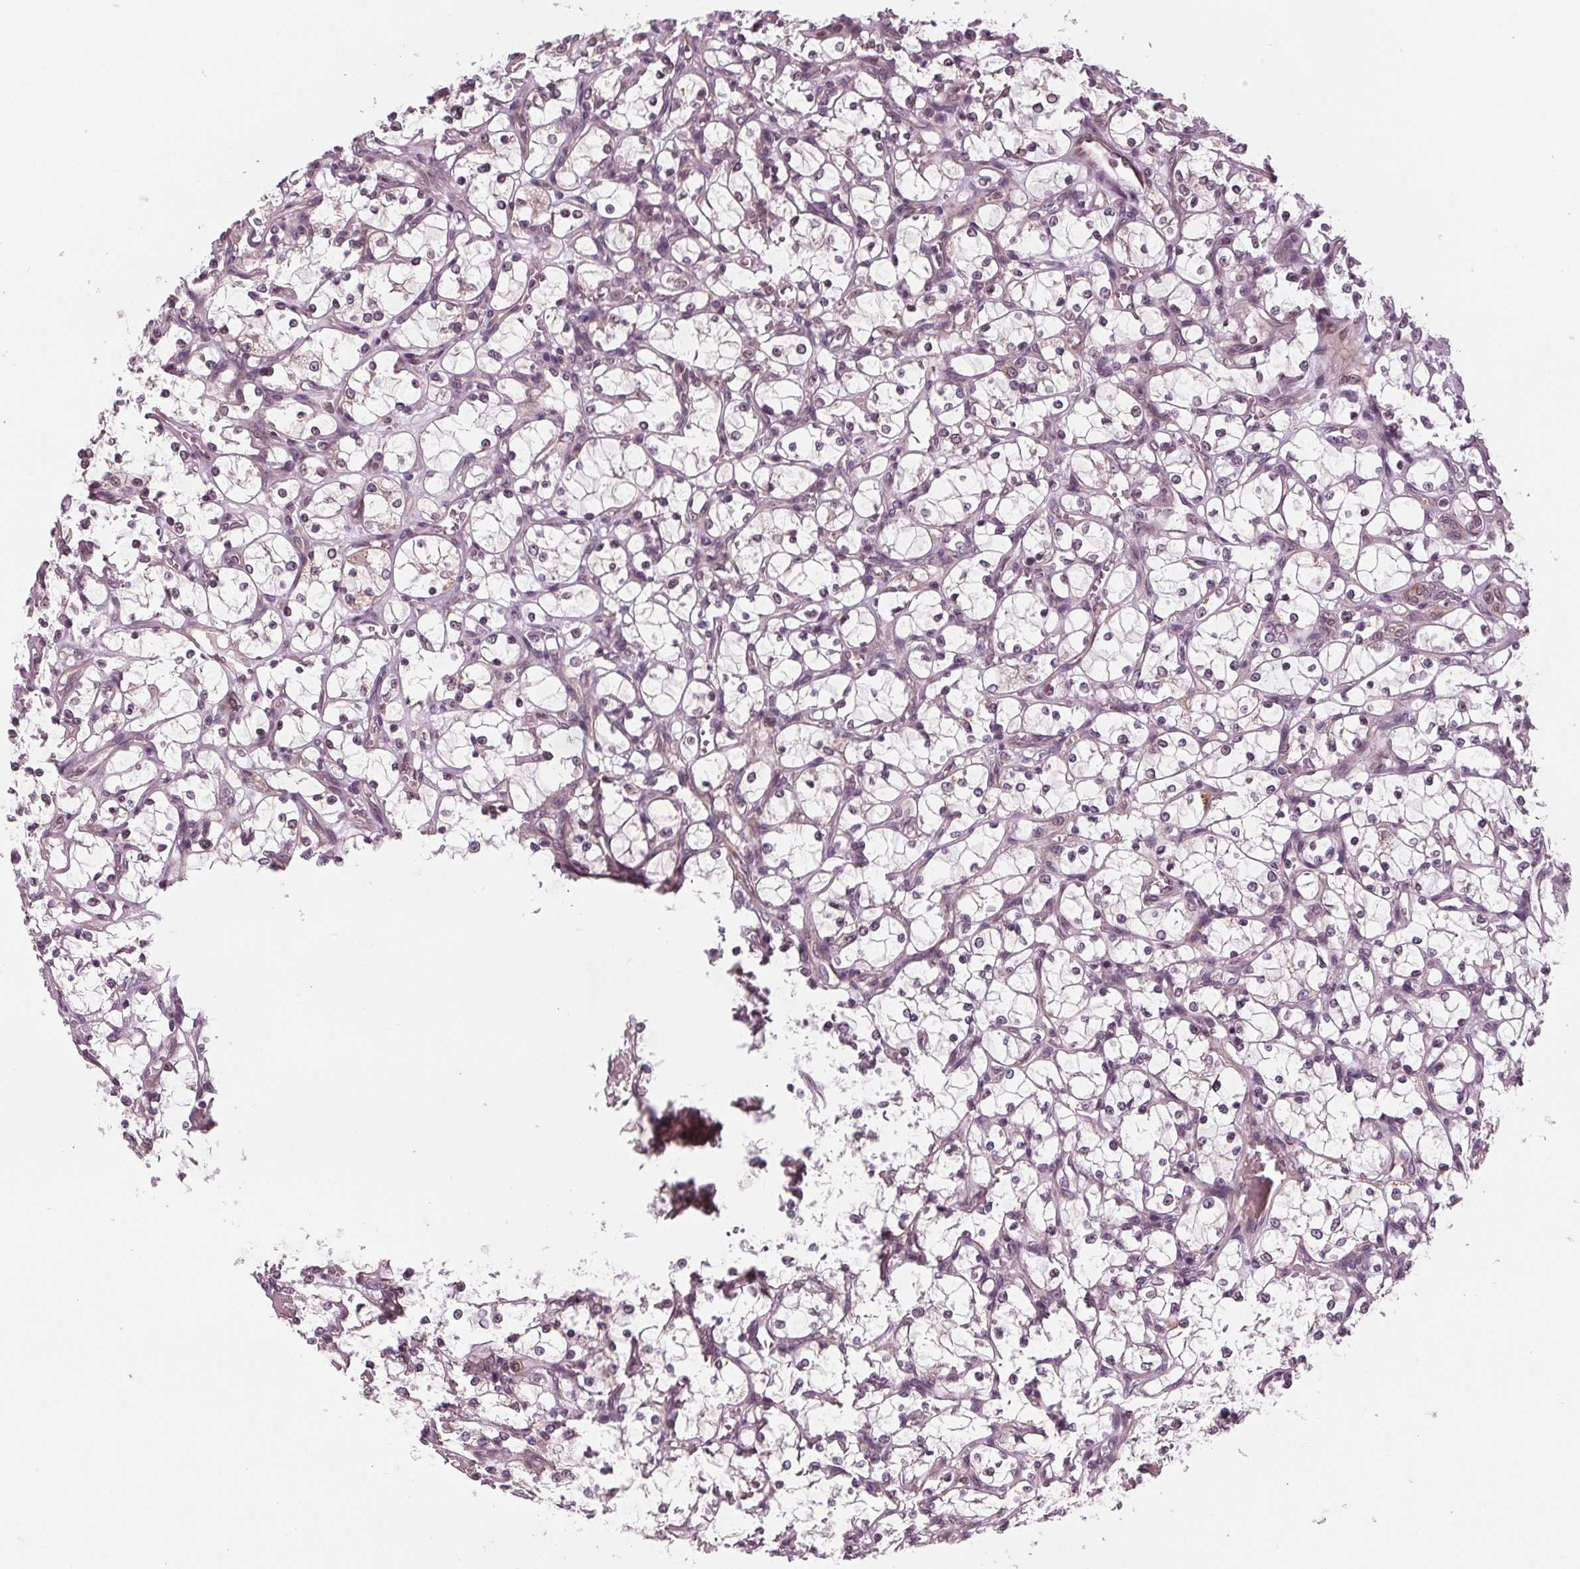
{"staining": {"intensity": "negative", "quantity": "none", "location": "none"}, "tissue": "renal cancer", "cell_type": "Tumor cells", "image_type": "cancer", "snomed": [{"axis": "morphology", "description": "Adenocarcinoma, NOS"}, {"axis": "topography", "description": "Kidney"}], "caption": "This image is of renal cancer stained with immunohistochemistry (IHC) to label a protein in brown with the nuclei are counter-stained blue. There is no staining in tumor cells. (Stains: DAB (3,3'-diaminobenzidine) IHC with hematoxylin counter stain, Microscopy: brightfield microscopy at high magnification).", "gene": "STAT3", "patient": {"sex": "female", "age": 69}}